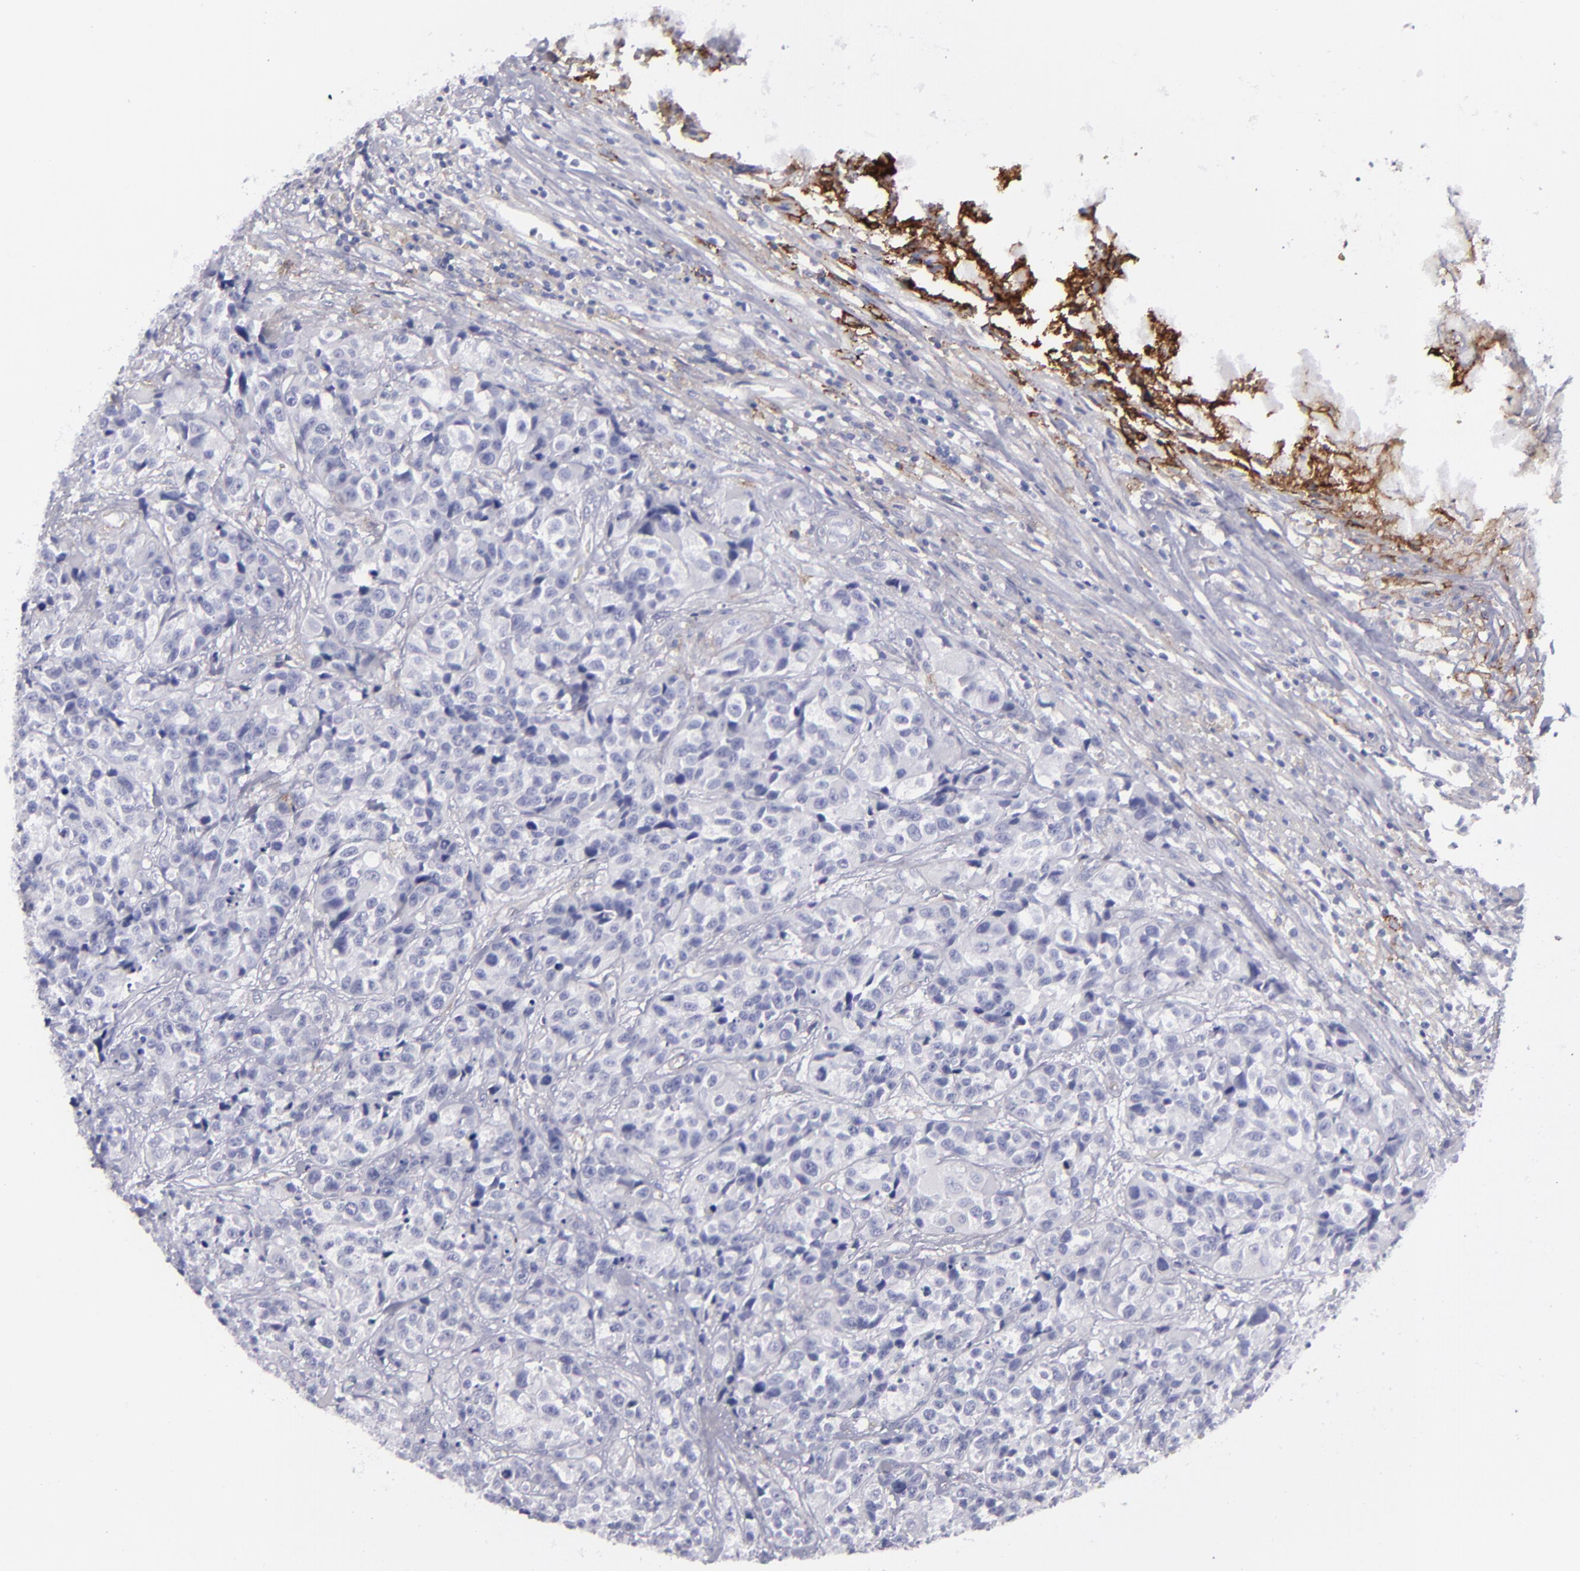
{"staining": {"intensity": "negative", "quantity": "none", "location": "none"}, "tissue": "urothelial cancer", "cell_type": "Tumor cells", "image_type": "cancer", "snomed": [{"axis": "morphology", "description": "Urothelial carcinoma, High grade"}, {"axis": "topography", "description": "Urinary bladder"}], "caption": "IHC of human high-grade urothelial carcinoma displays no positivity in tumor cells.", "gene": "ANPEP", "patient": {"sex": "female", "age": 81}}